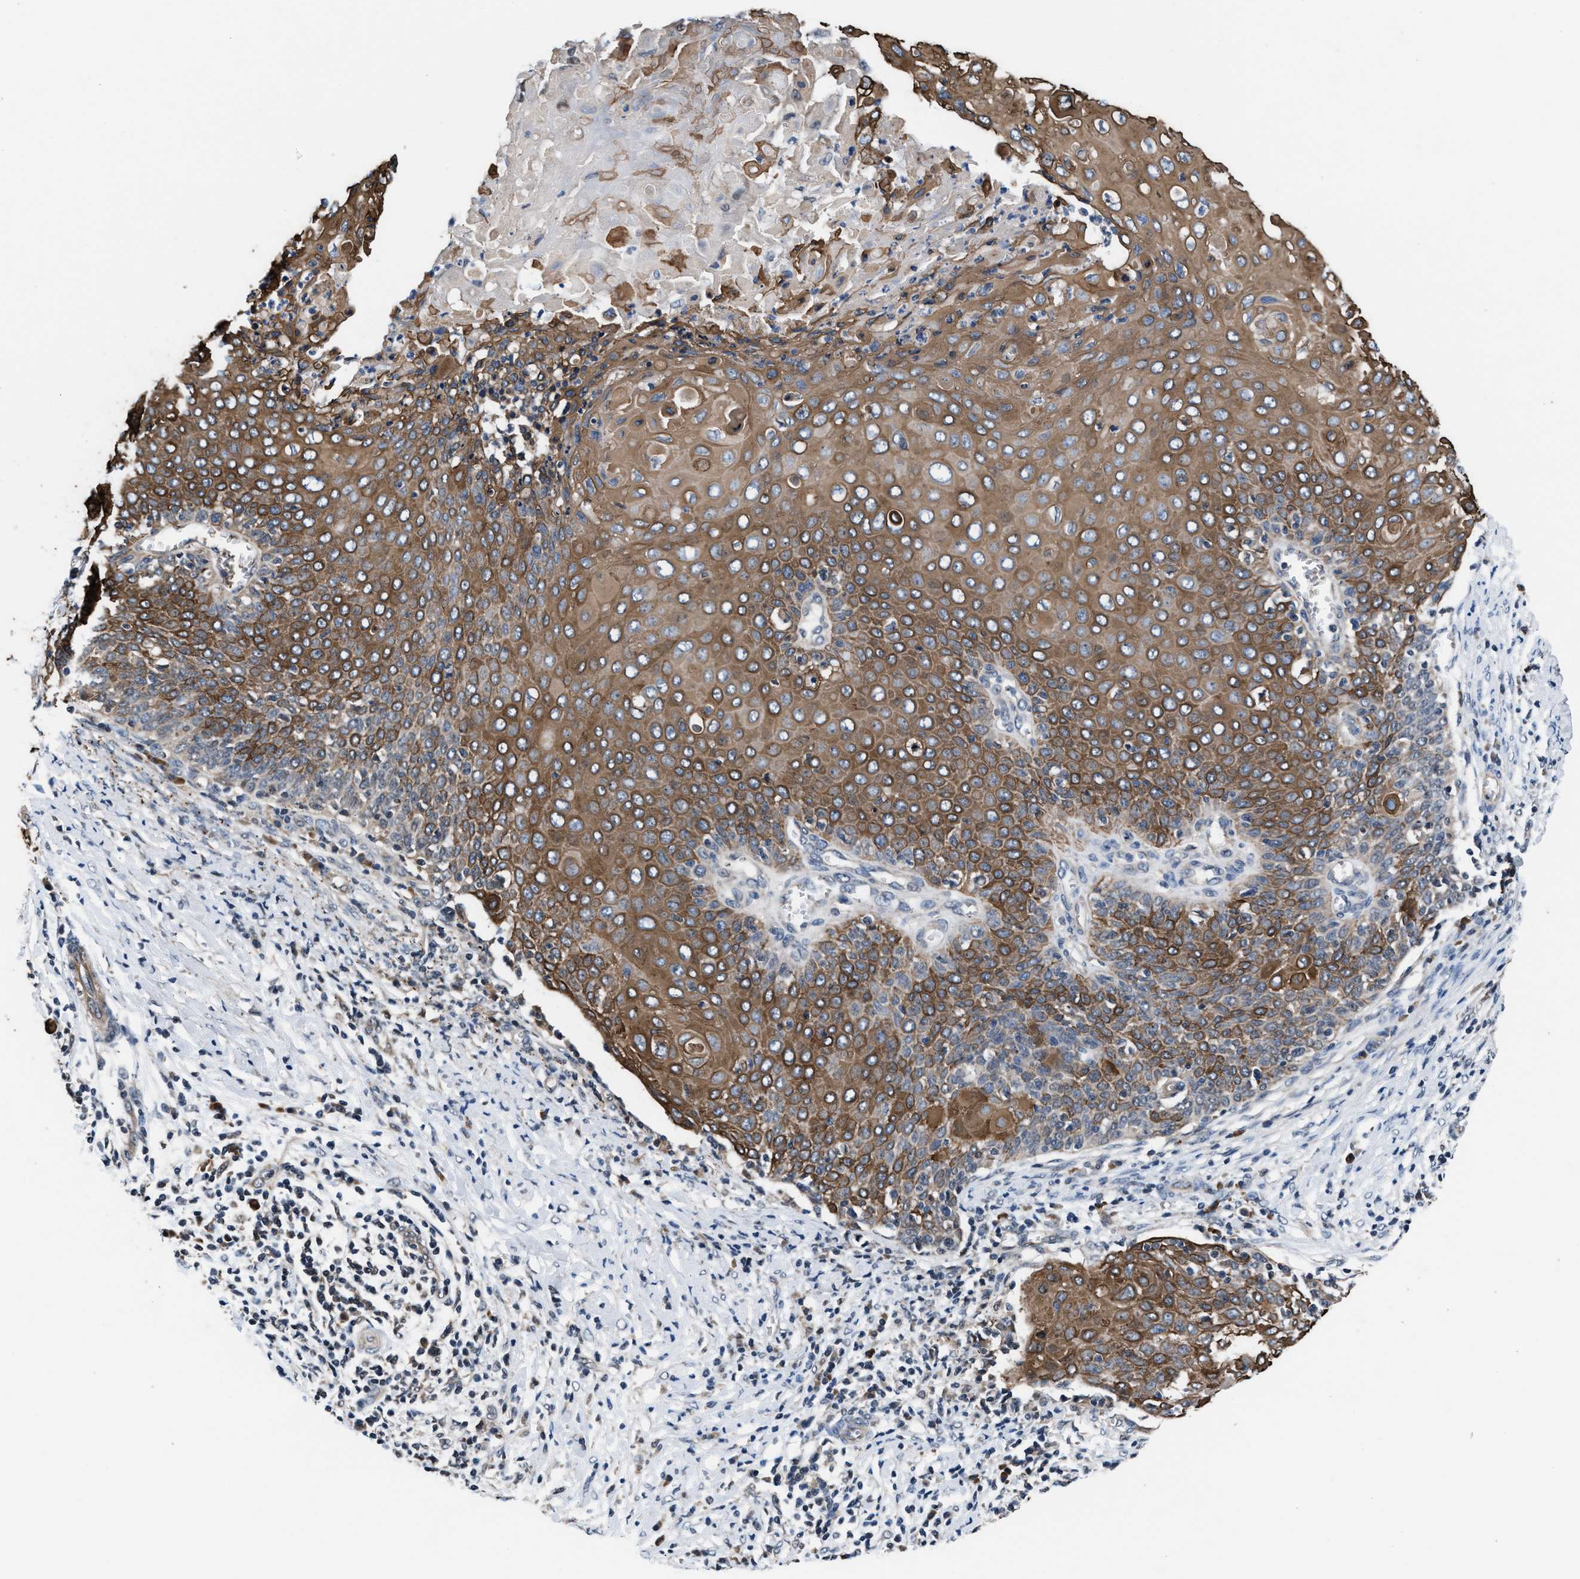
{"staining": {"intensity": "moderate", "quantity": ">75%", "location": "cytoplasmic/membranous"}, "tissue": "cervical cancer", "cell_type": "Tumor cells", "image_type": "cancer", "snomed": [{"axis": "morphology", "description": "Squamous cell carcinoma, NOS"}, {"axis": "topography", "description": "Cervix"}], "caption": "Protein expression analysis of human cervical squamous cell carcinoma reveals moderate cytoplasmic/membranous expression in about >75% of tumor cells. (Brightfield microscopy of DAB IHC at high magnification).", "gene": "PRPSAP2", "patient": {"sex": "female", "age": 39}}